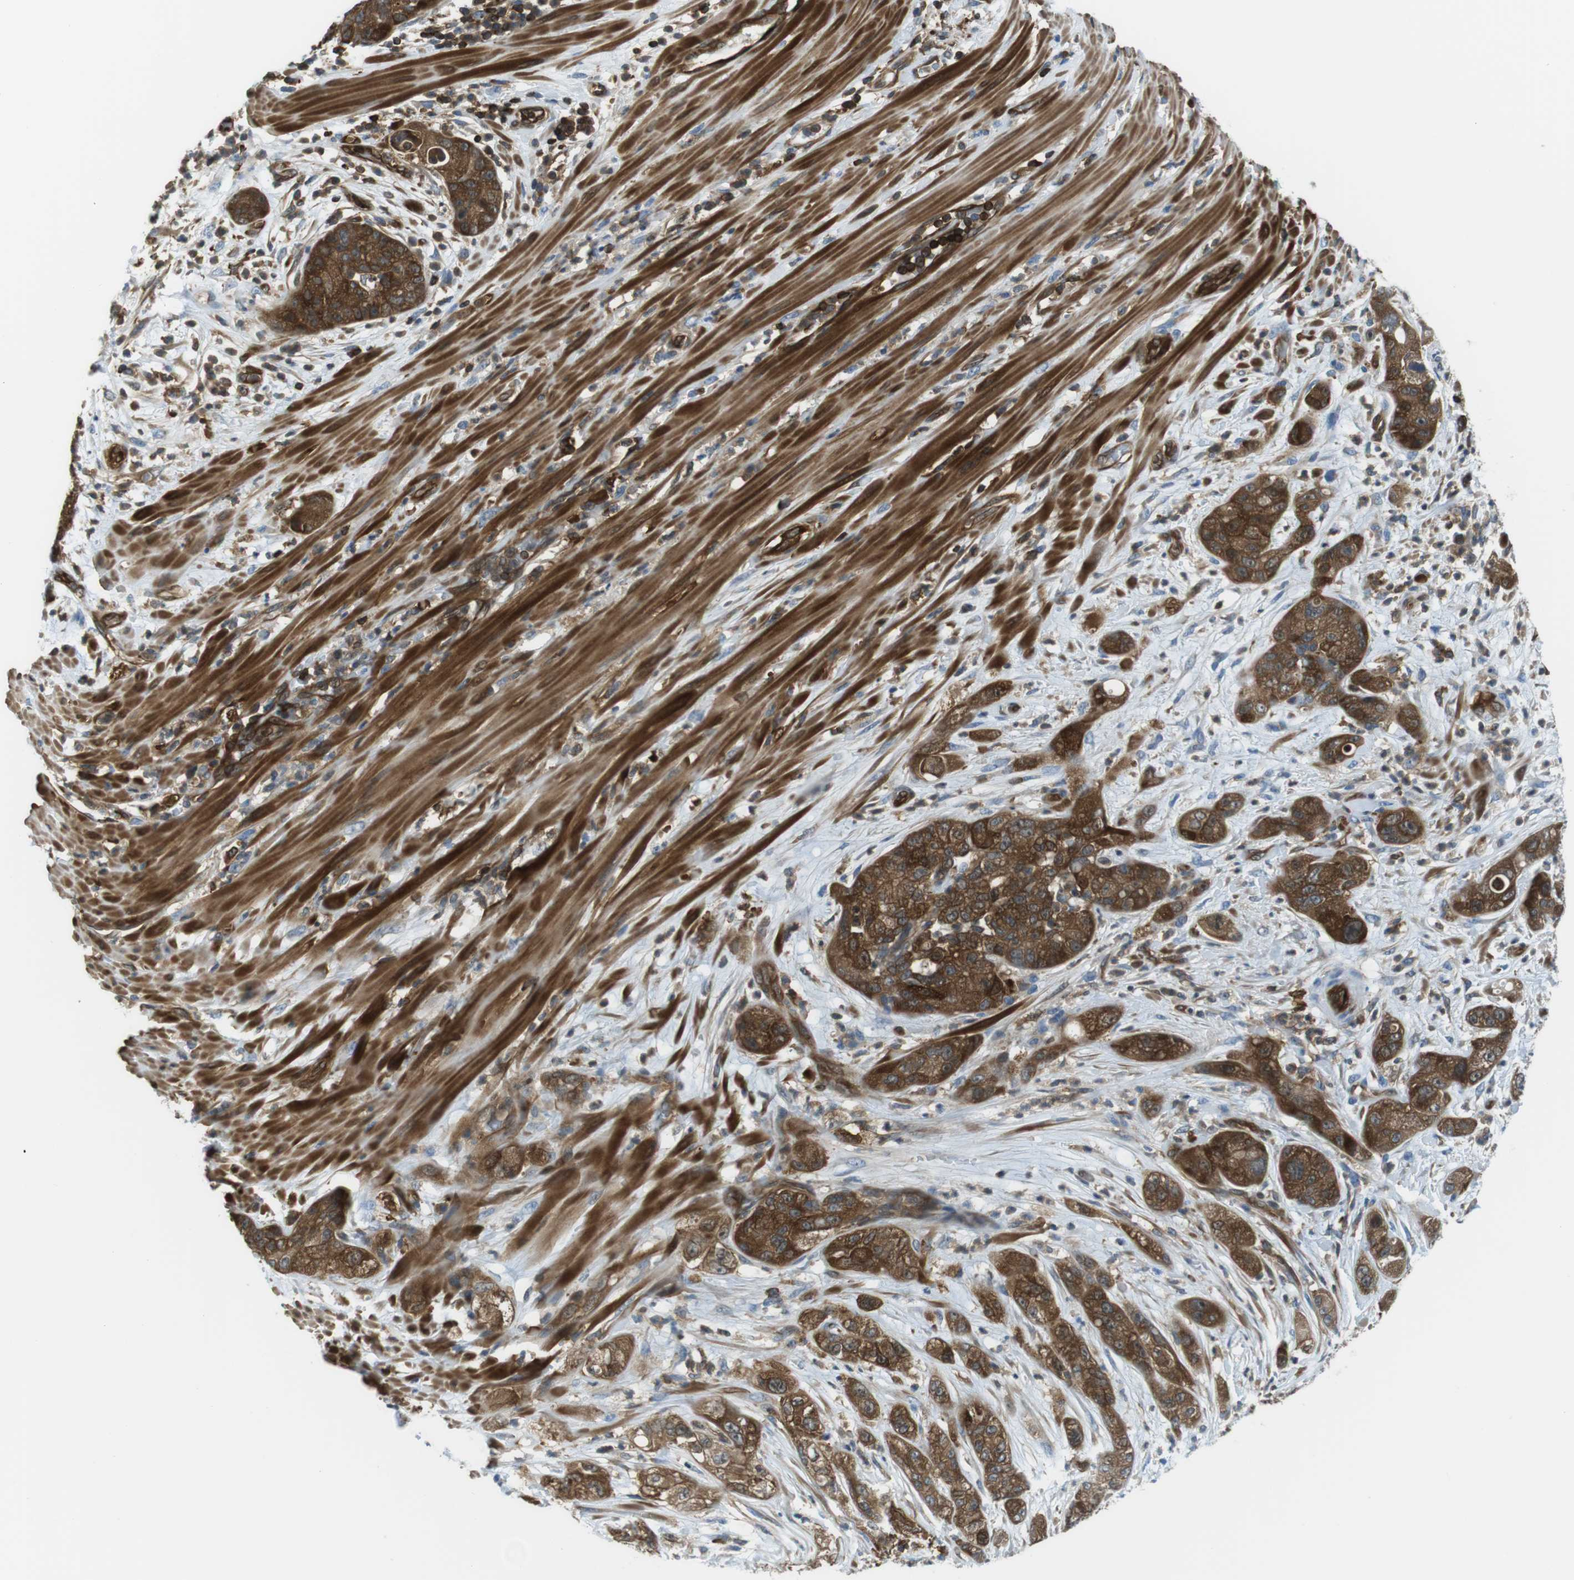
{"staining": {"intensity": "strong", "quantity": ">75%", "location": "cytoplasmic/membranous,nuclear"}, "tissue": "pancreatic cancer", "cell_type": "Tumor cells", "image_type": "cancer", "snomed": [{"axis": "morphology", "description": "Adenocarcinoma, NOS"}, {"axis": "topography", "description": "Pancreas"}], "caption": "Adenocarcinoma (pancreatic) stained with a protein marker exhibits strong staining in tumor cells.", "gene": "TES", "patient": {"sex": "female", "age": 78}}